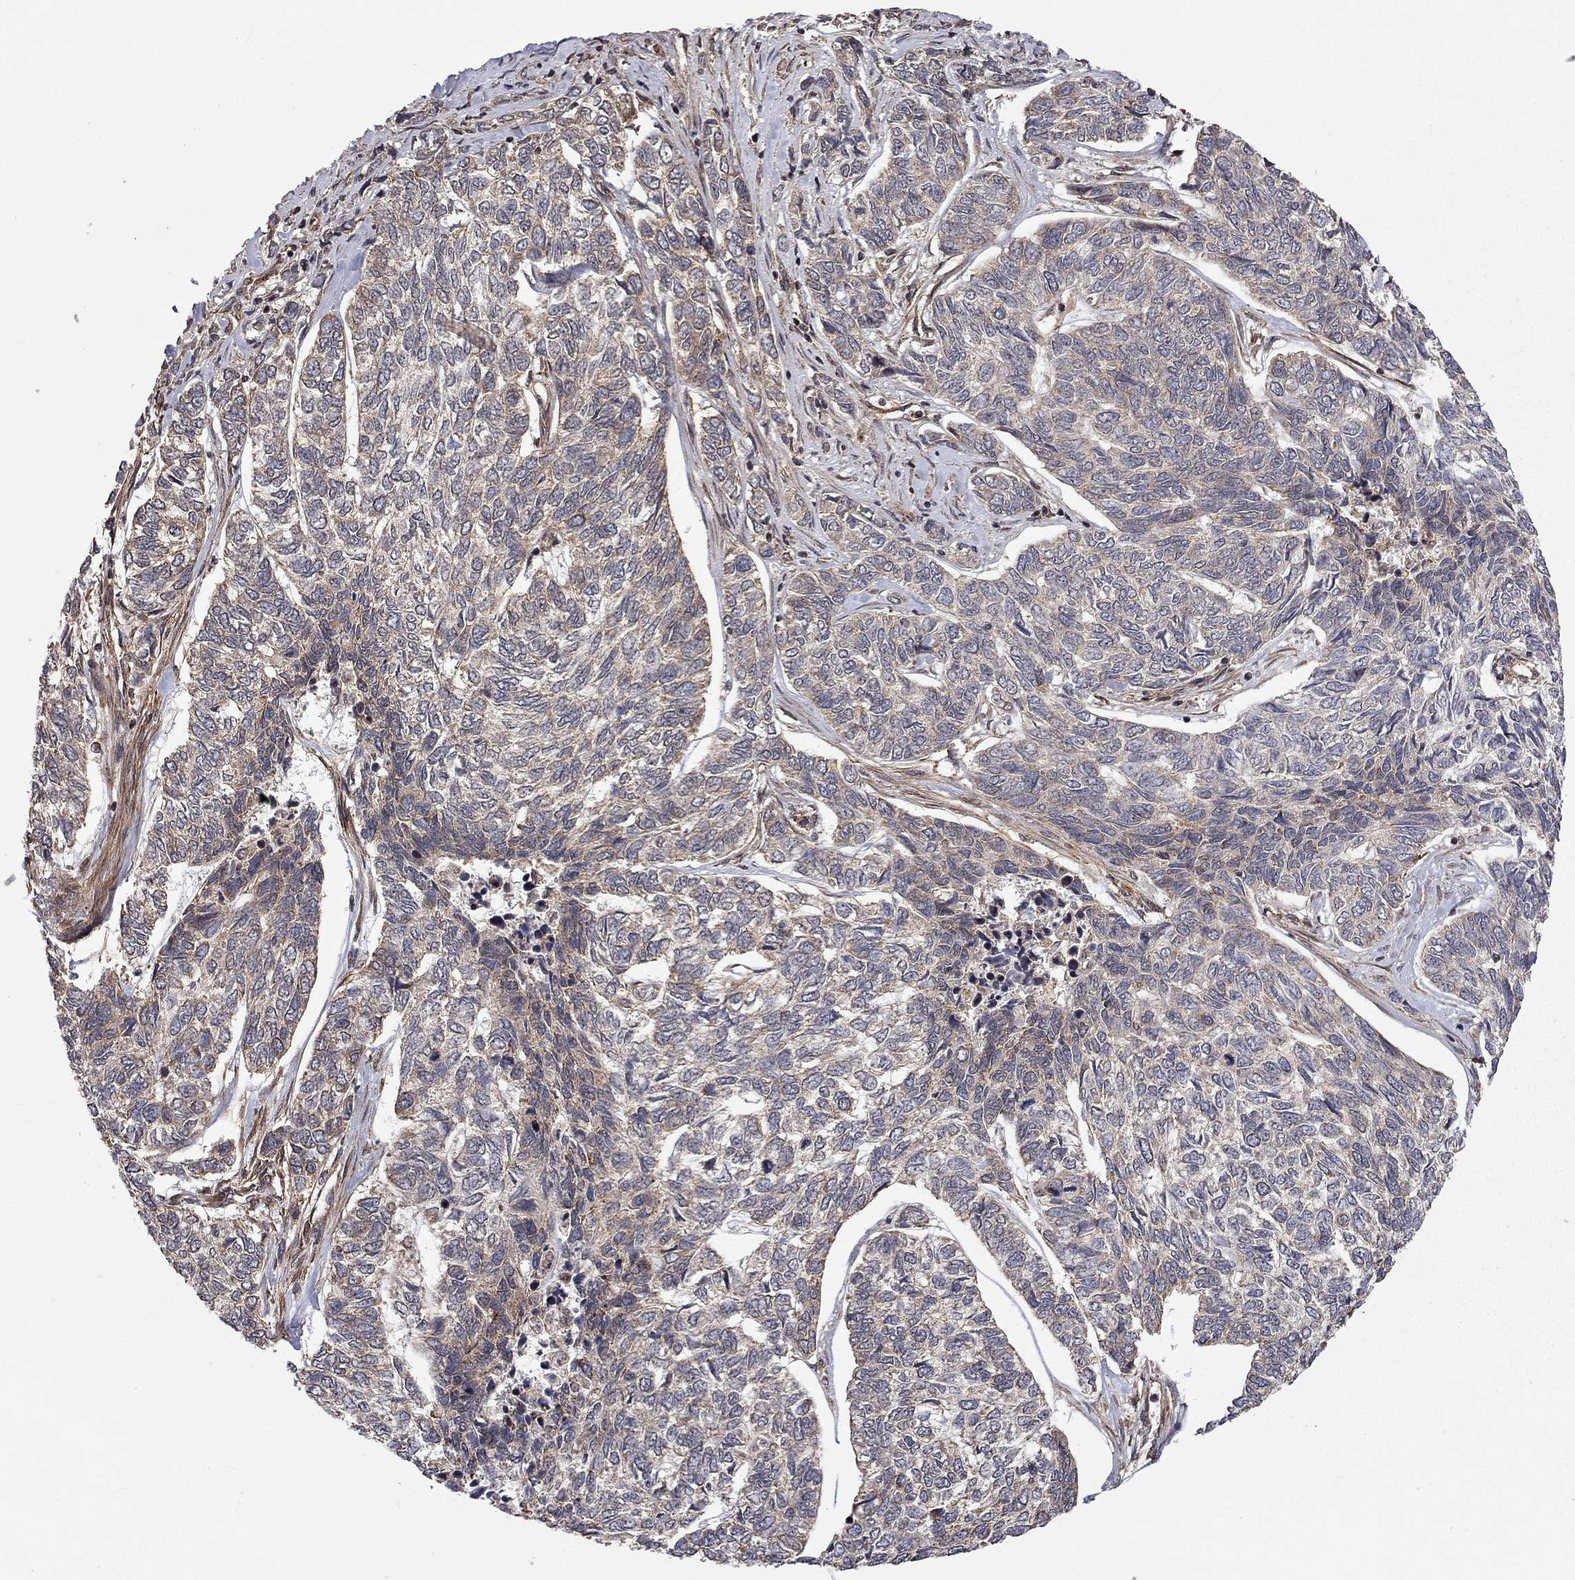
{"staining": {"intensity": "negative", "quantity": "none", "location": "none"}, "tissue": "skin cancer", "cell_type": "Tumor cells", "image_type": "cancer", "snomed": [{"axis": "morphology", "description": "Basal cell carcinoma"}, {"axis": "topography", "description": "Skin"}], "caption": "A histopathology image of basal cell carcinoma (skin) stained for a protein shows no brown staining in tumor cells.", "gene": "TDP1", "patient": {"sex": "female", "age": 65}}